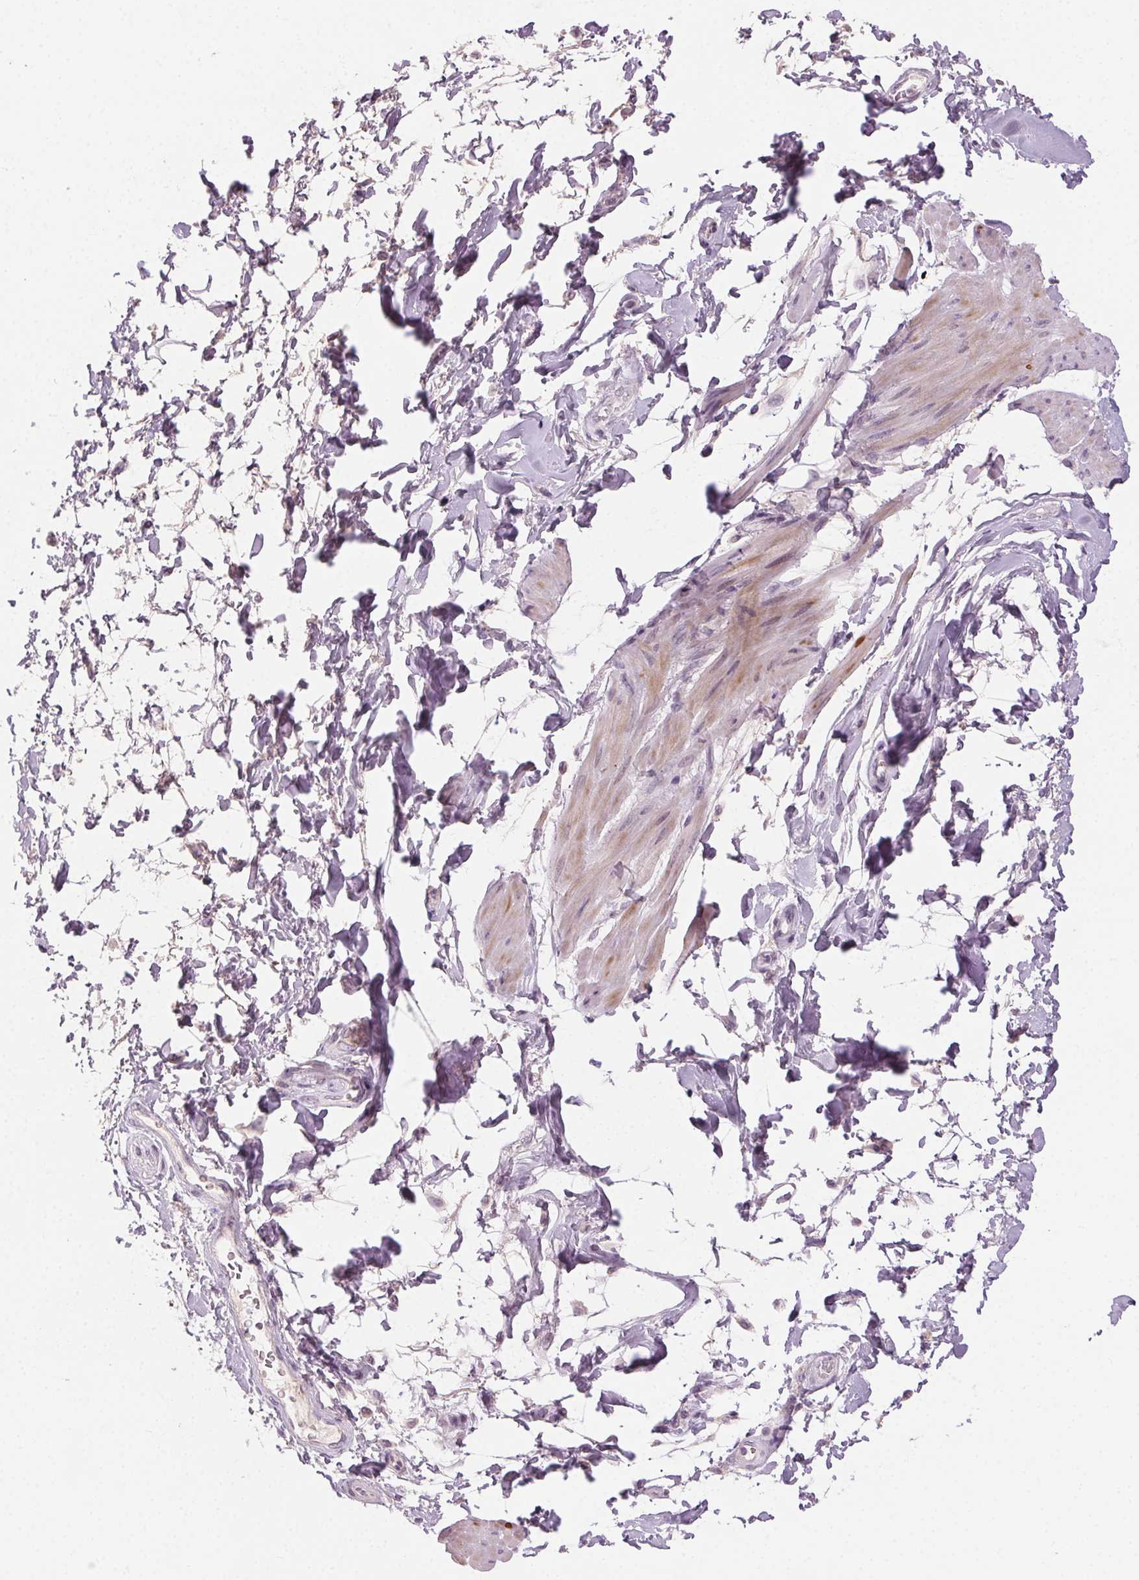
{"staining": {"intensity": "negative", "quantity": "none", "location": "none"}, "tissue": "adipose tissue", "cell_type": "Adipocytes", "image_type": "normal", "snomed": [{"axis": "morphology", "description": "Normal tissue, NOS"}, {"axis": "topography", "description": "Urinary bladder"}, {"axis": "topography", "description": "Peripheral nerve tissue"}], "caption": "High power microscopy photomicrograph of an immunohistochemistry histopathology image of unremarkable adipose tissue, revealing no significant staining in adipocytes.", "gene": "HSF5", "patient": {"sex": "female", "age": 60}}